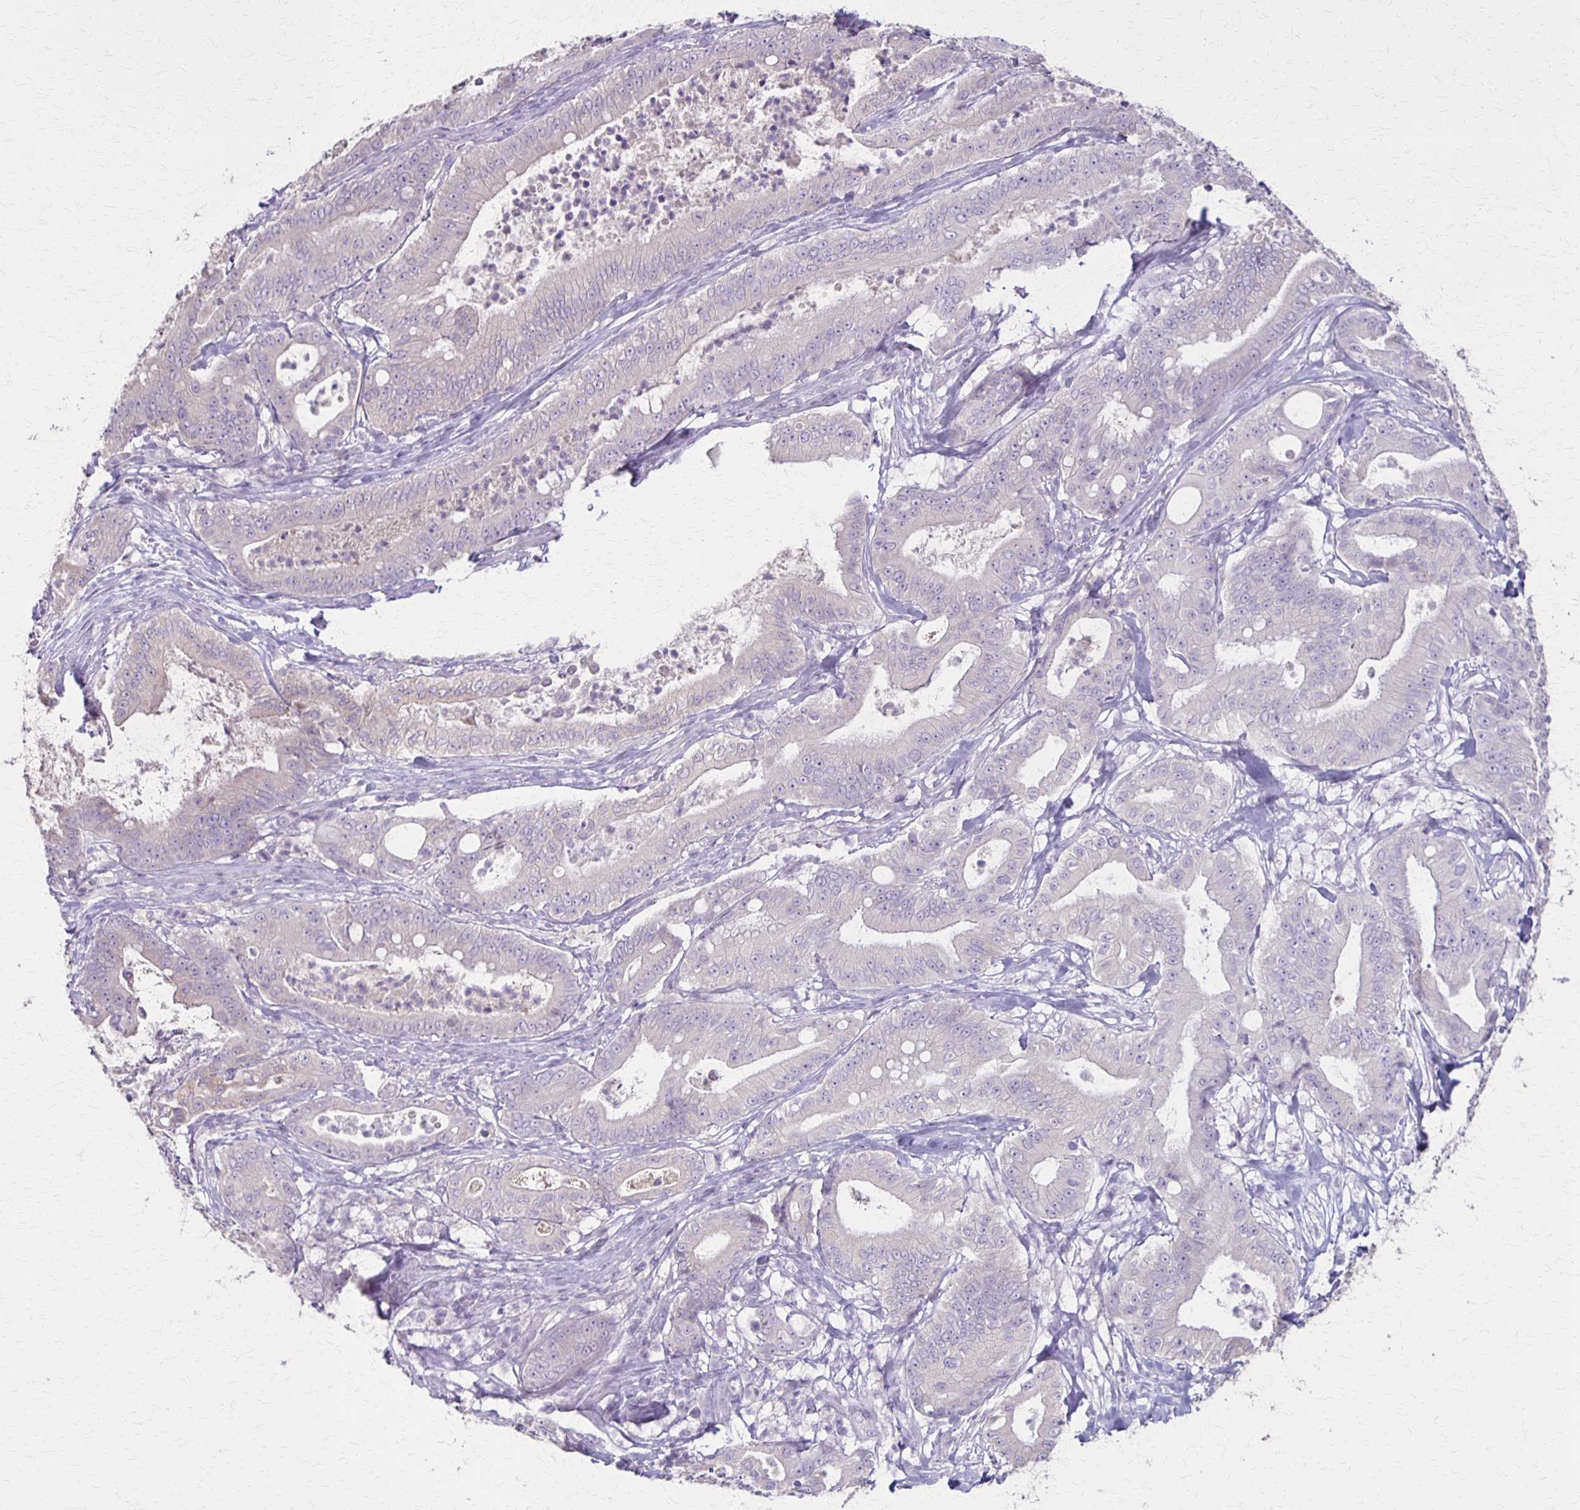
{"staining": {"intensity": "negative", "quantity": "none", "location": "none"}, "tissue": "pancreatic cancer", "cell_type": "Tumor cells", "image_type": "cancer", "snomed": [{"axis": "morphology", "description": "Adenocarcinoma, NOS"}, {"axis": "topography", "description": "Pancreas"}], "caption": "An IHC image of pancreatic adenocarcinoma is shown. There is no staining in tumor cells of pancreatic adenocarcinoma.", "gene": "SLC35E2B", "patient": {"sex": "male", "age": 71}}